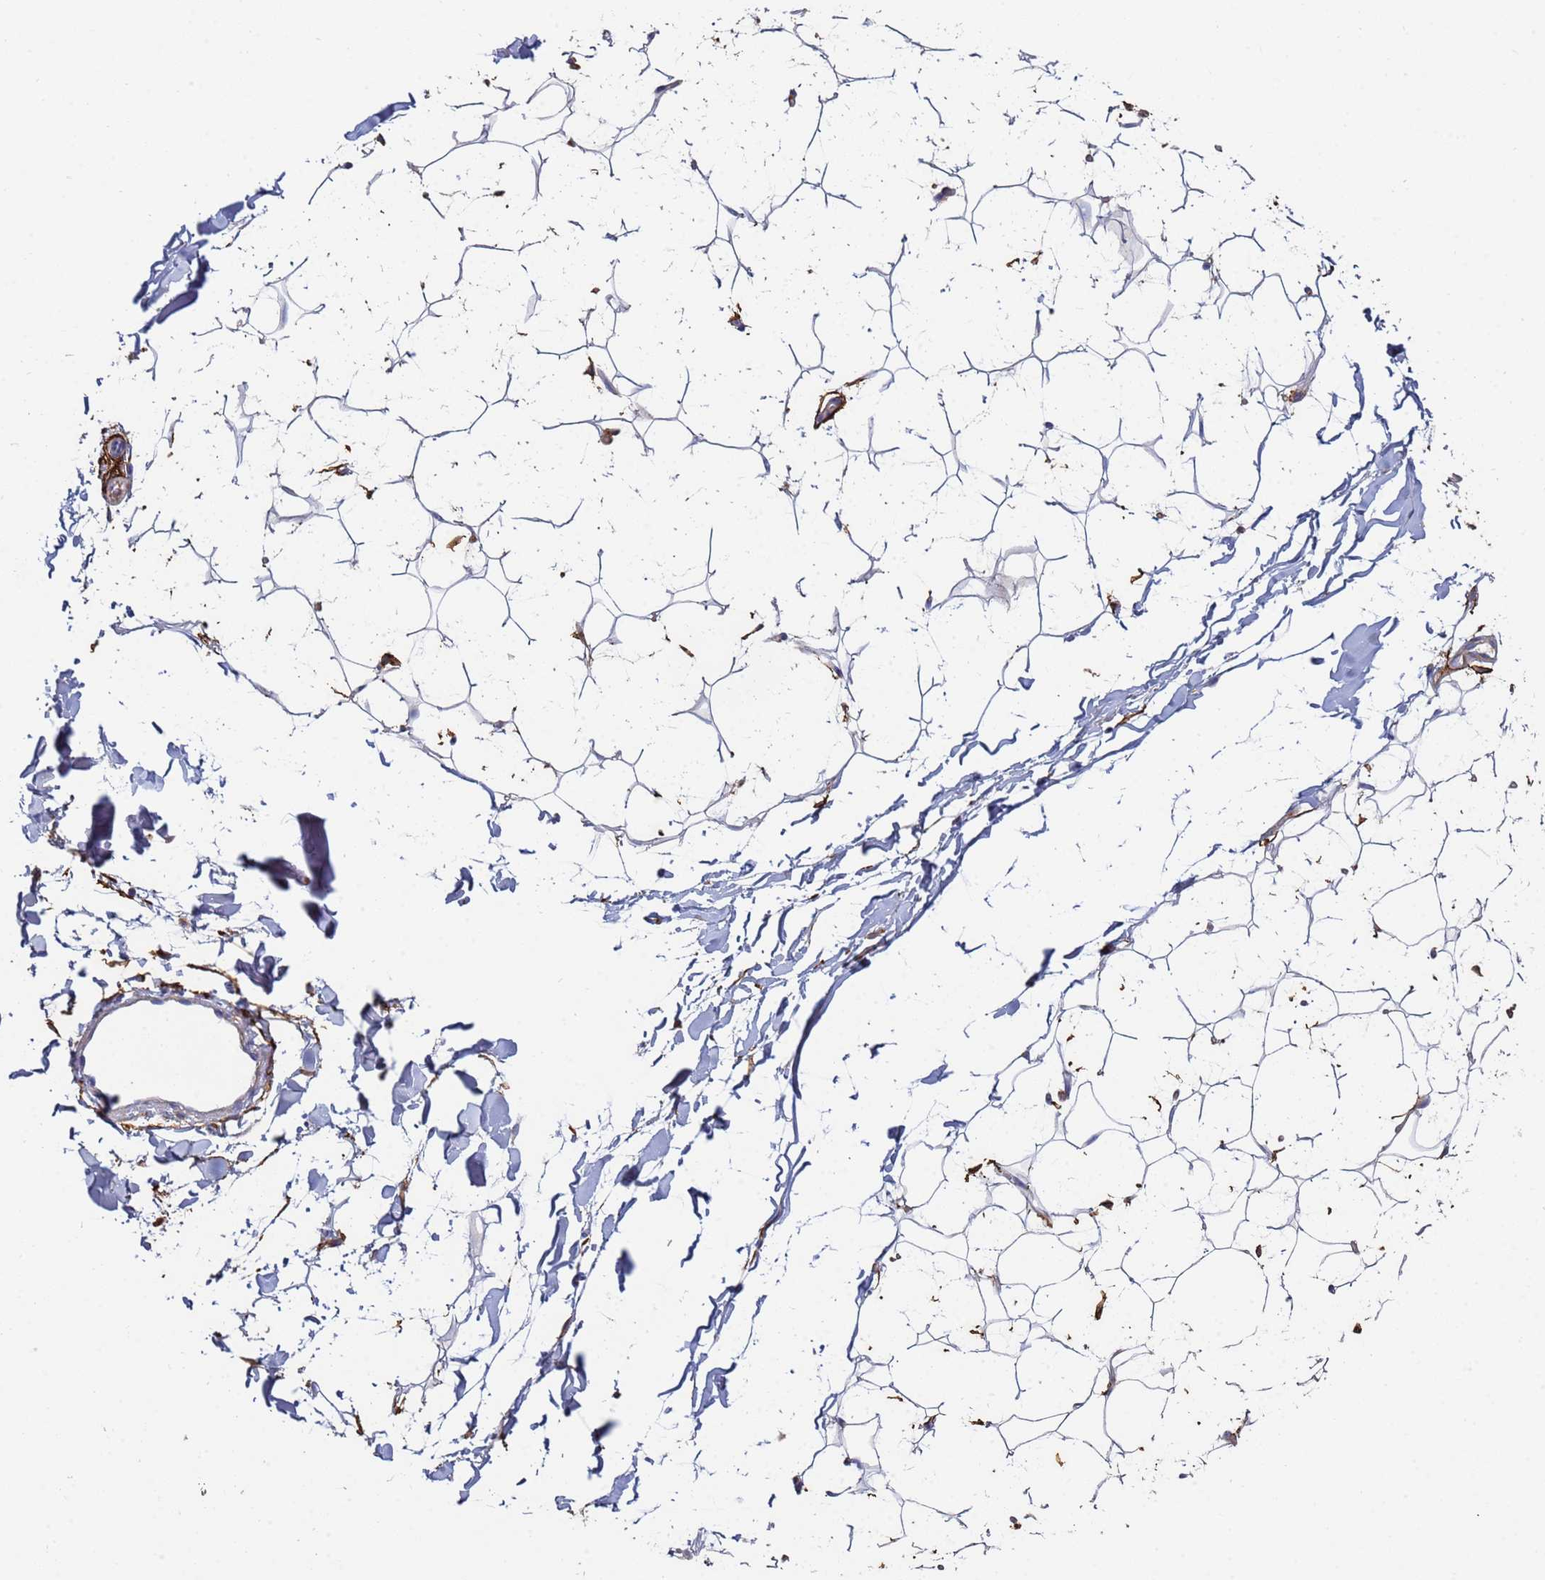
{"staining": {"intensity": "moderate", "quantity": ">75%", "location": "nuclear"}, "tissue": "adipose tissue", "cell_type": "Adipocytes", "image_type": "normal", "snomed": [{"axis": "morphology", "description": "Normal tissue, NOS"}, {"axis": "topography", "description": "Breast"}], "caption": "IHC (DAB (3,3'-diaminobenzidine)) staining of benign adipose tissue reveals moderate nuclear protein expression in about >75% of adipocytes. The protein of interest is stained brown, and the nuclei are stained in blue (DAB IHC with brightfield microscopy, high magnification).", "gene": "ABCA8", "patient": {"sex": "female", "age": 26}}